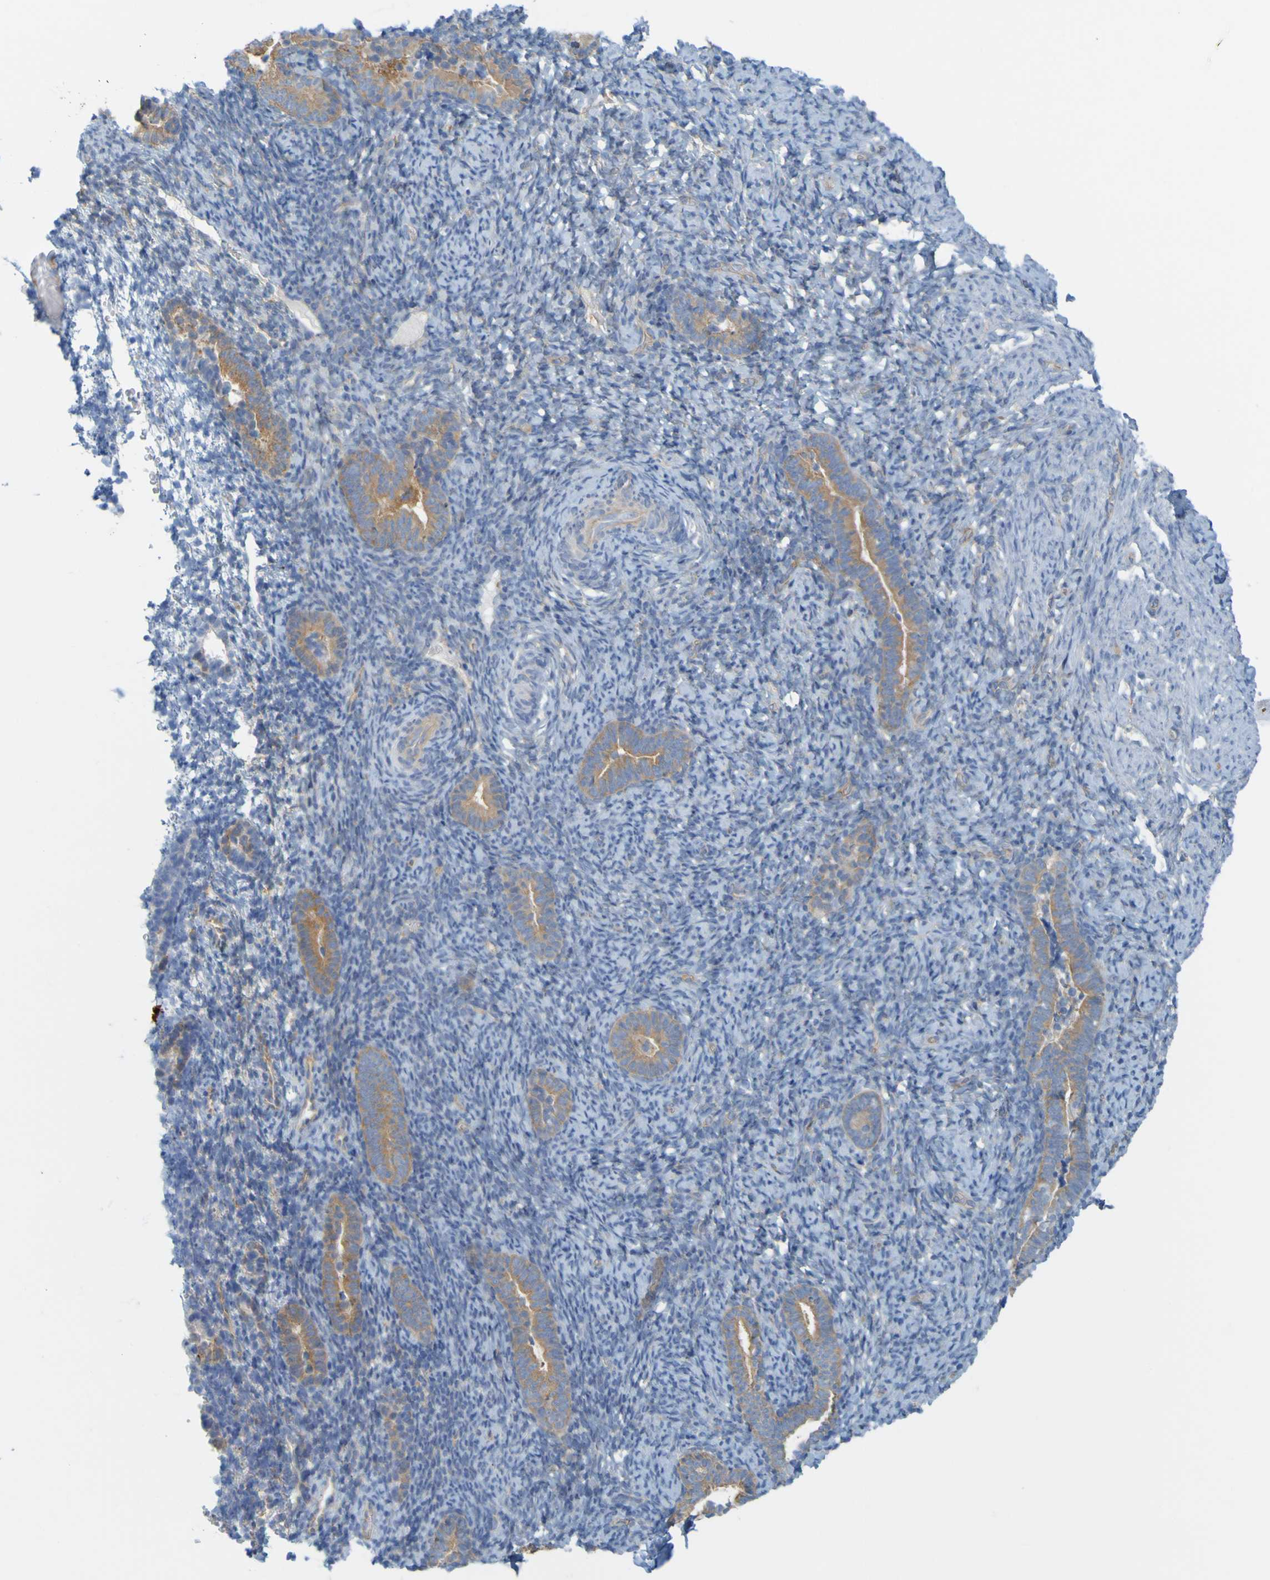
{"staining": {"intensity": "negative", "quantity": "none", "location": "none"}, "tissue": "endometrium", "cell_type": "Cells in endometrial stroma", "image_type": "normal", "snomed": [{"axis": "morphology", "description": "Normal tissue, NOS"}, {"axis": "topography", "description": "Endometrium"}], "caption": "DAB immunohistochemical staining of normal human endometrium displays no significant expression in cells in endometrial stroma. (Immunohistochemistry, brightfield microscopy, high magnification).", "gene": "APPL1", "patient": {"sex": "female", "age": 51}}